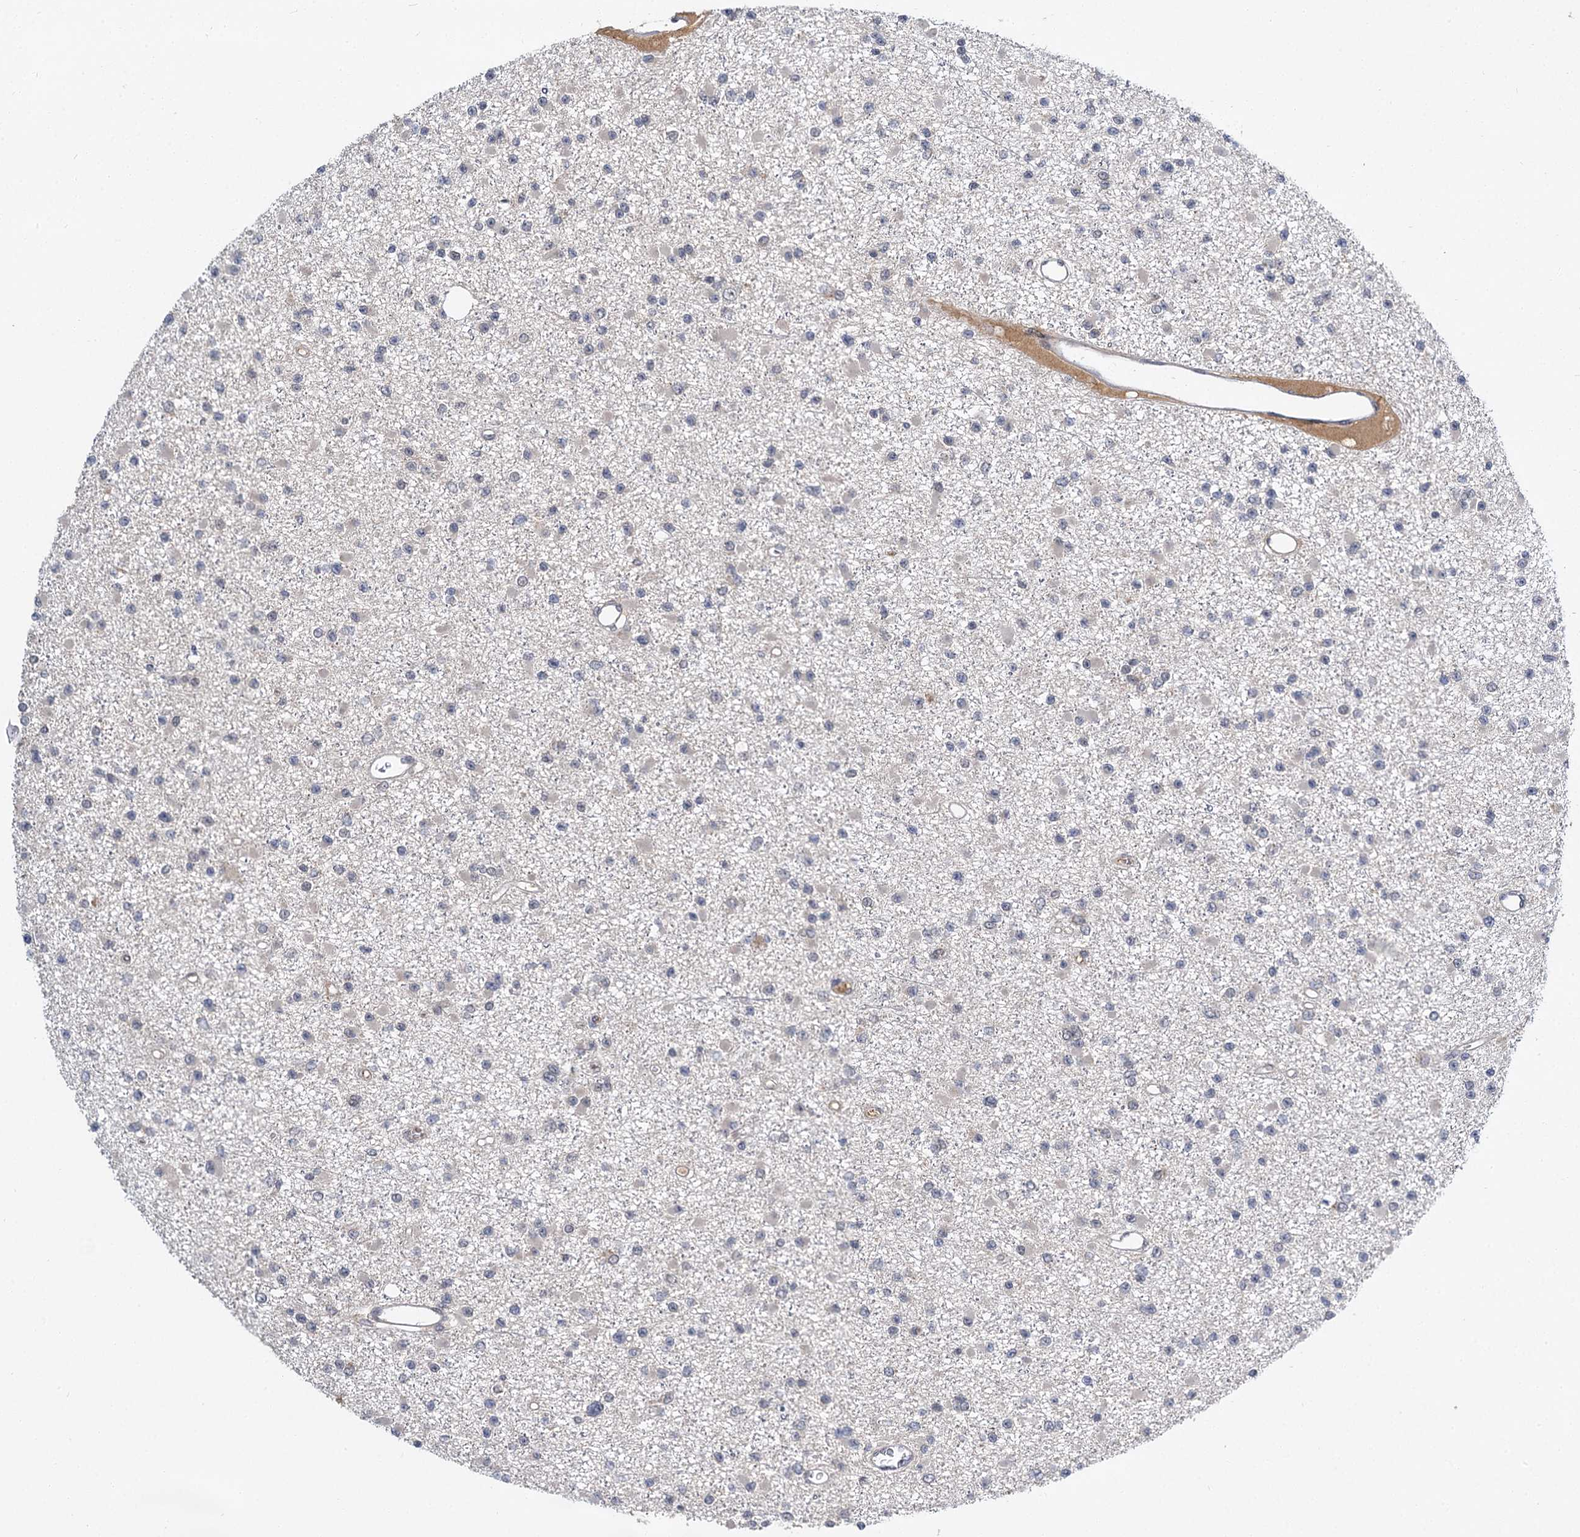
{"staining": {"intensity": "negative", "quantity": "none", "location": "none"}, "tissue": "glioma", "cell_type": "Tumor cells", "image_type": "cancer", "snomed": [{"axis": "morphology", "description": "Glioma, malignant, Low grade"}, {"axis": "topography", "description": "Brain"}], "caption": "Immunohistochemistry (IHC) photomicrograph of human glioma stained for a protein (brown), which shows no positivity in tumor cells.", "gene": "MBD6", "patient": {"sex": "female", "age": 22}}